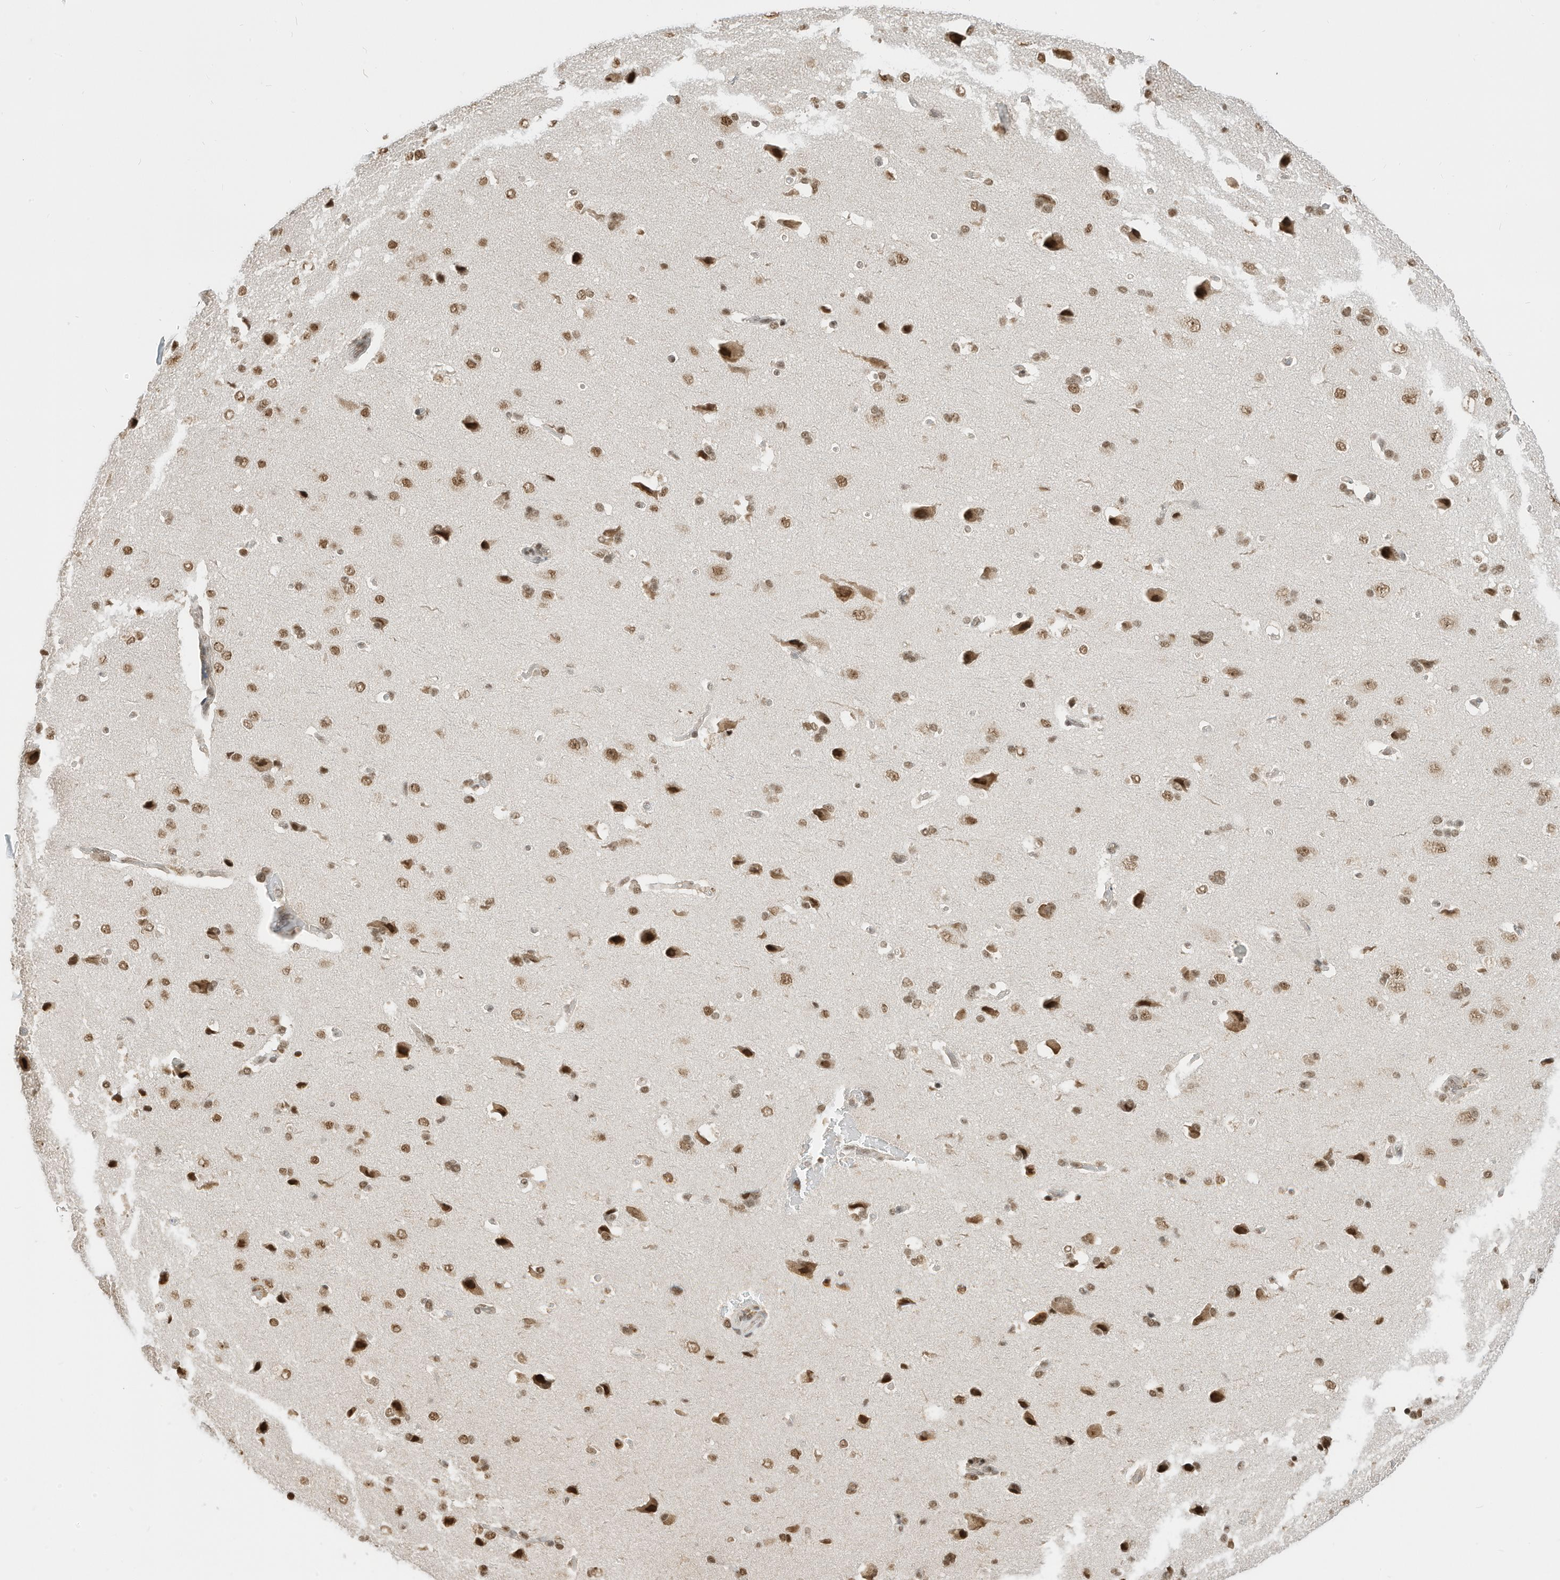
{"staining": {"intensity": "moderate", "quantity": "25%-75%", "location": "nuclear"}, "tissue": "cerebral cortex", "cell_type": "Endothelial cells", "image_type": "normal", "snomed": [{"axis": "morphology", "description": "Normal tissue, NOS"}, {"axis": "topography", "description": "Cerebral cortex"}], "caption": "Immunohistochemistry (IHC) micrograph of unremarkable cerebral cortex stained for a protein (brown), which displays medium levels of moderate nuclear expression in about 25%-75% of endothelial cells.", "gene": "ZNF195", "patient": {"sex": "male", "age": 62}}